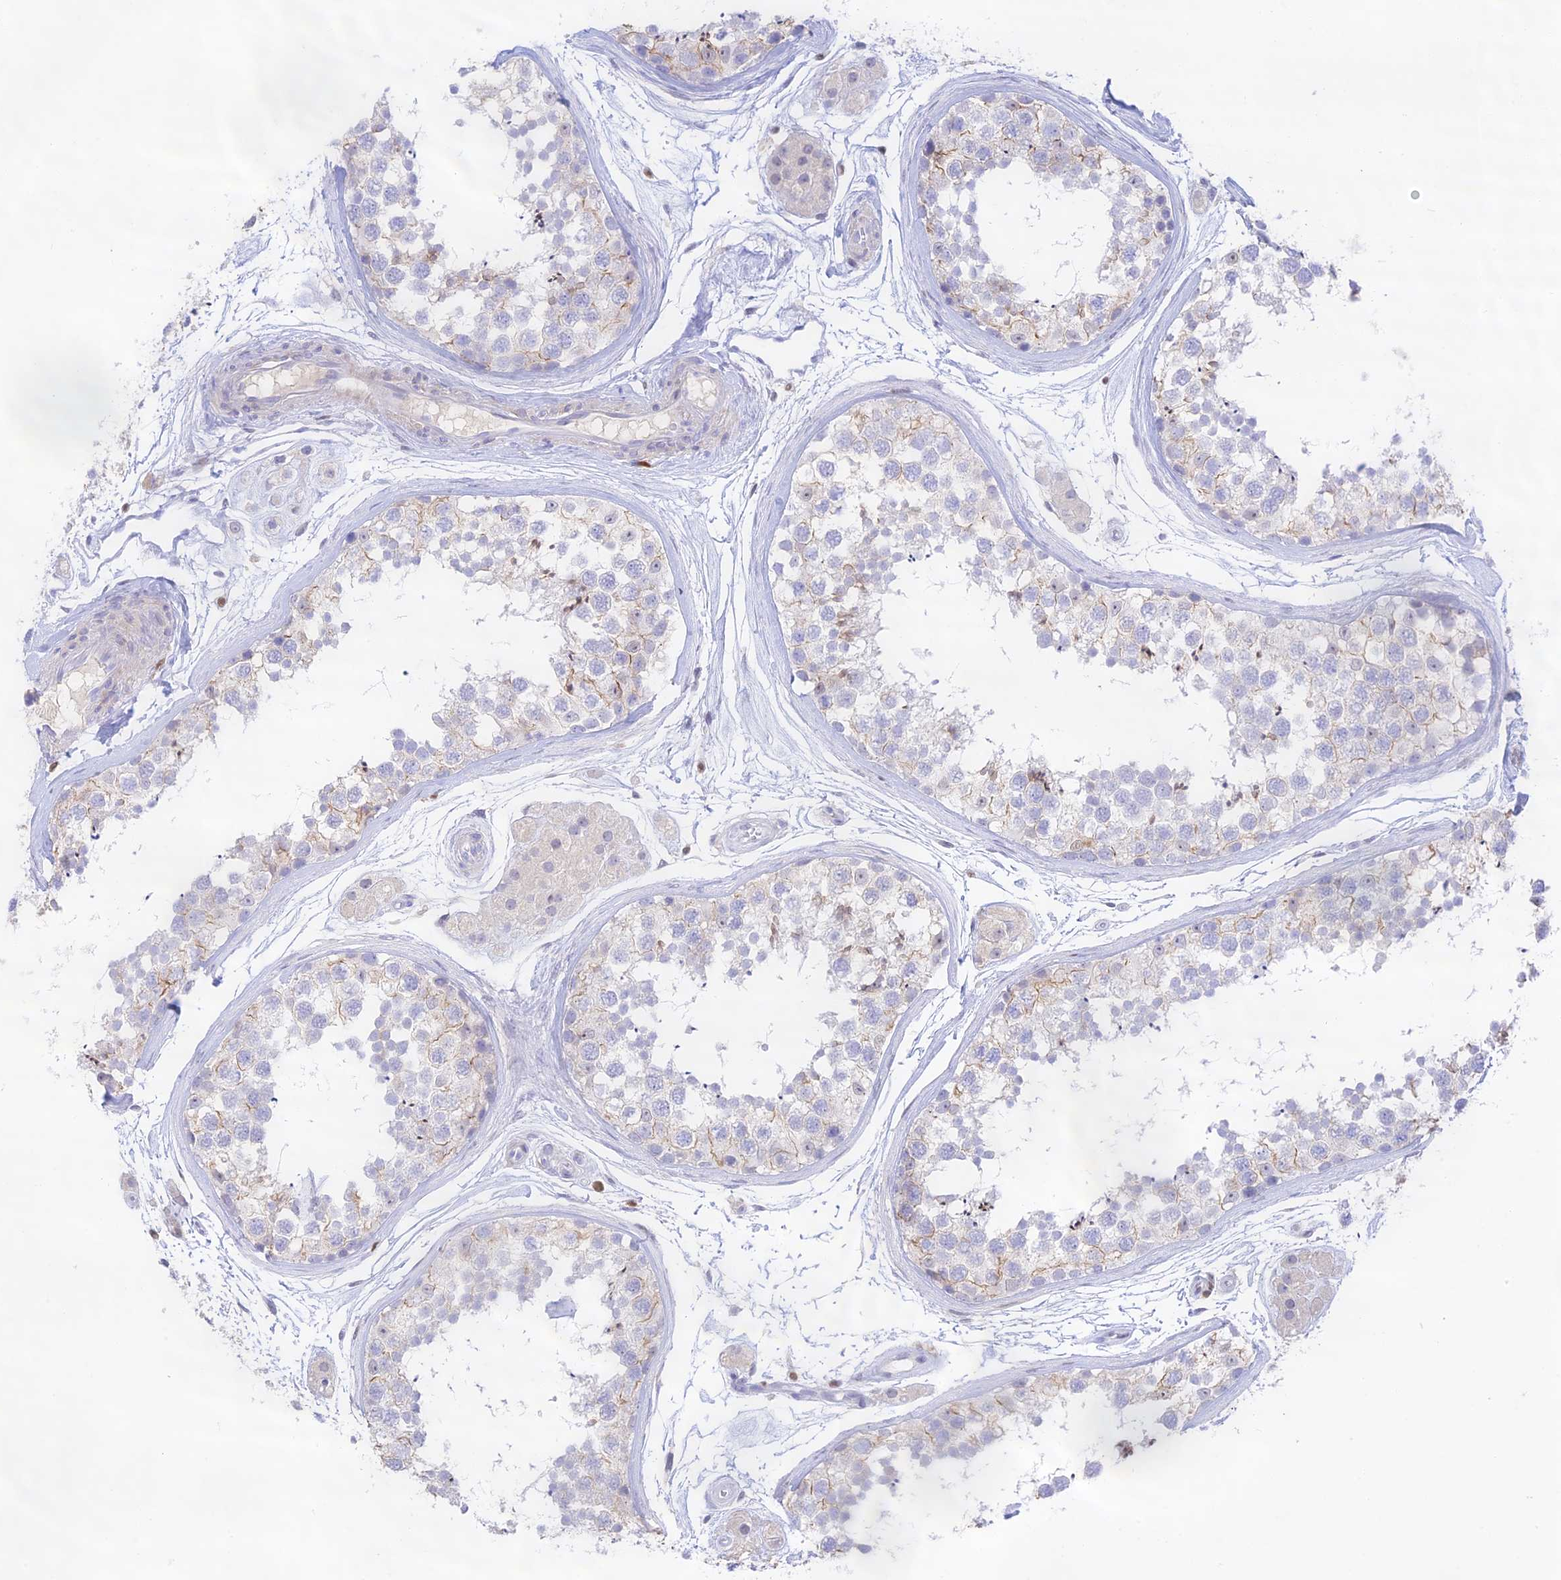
{"staining": {"intensity": "weak", "quantity": "<25%", "location": "cytoplasmic/membranous,nuclear"}, "tissue": "testis", "cell_type": "Cells in seminiferous ducts", "image_type": "normal", "snomed": [{"axis": "morphology", "description": "Normal tissue, NOS"}, {"axis": "topography", "description": "Testis"}], "caption": "Immunohistochemistry (IHC) histopathology image of benign human testis stained for a protein (brown), which reveals no positivity in cells in seminiferous ducts. Brightfield microscopy of IHC stained with DAB (brown) and hematoxylin (blue), captured at high magnification.", "gene": "DENND1C", "patient": {"sex": "male", "age": 56}}